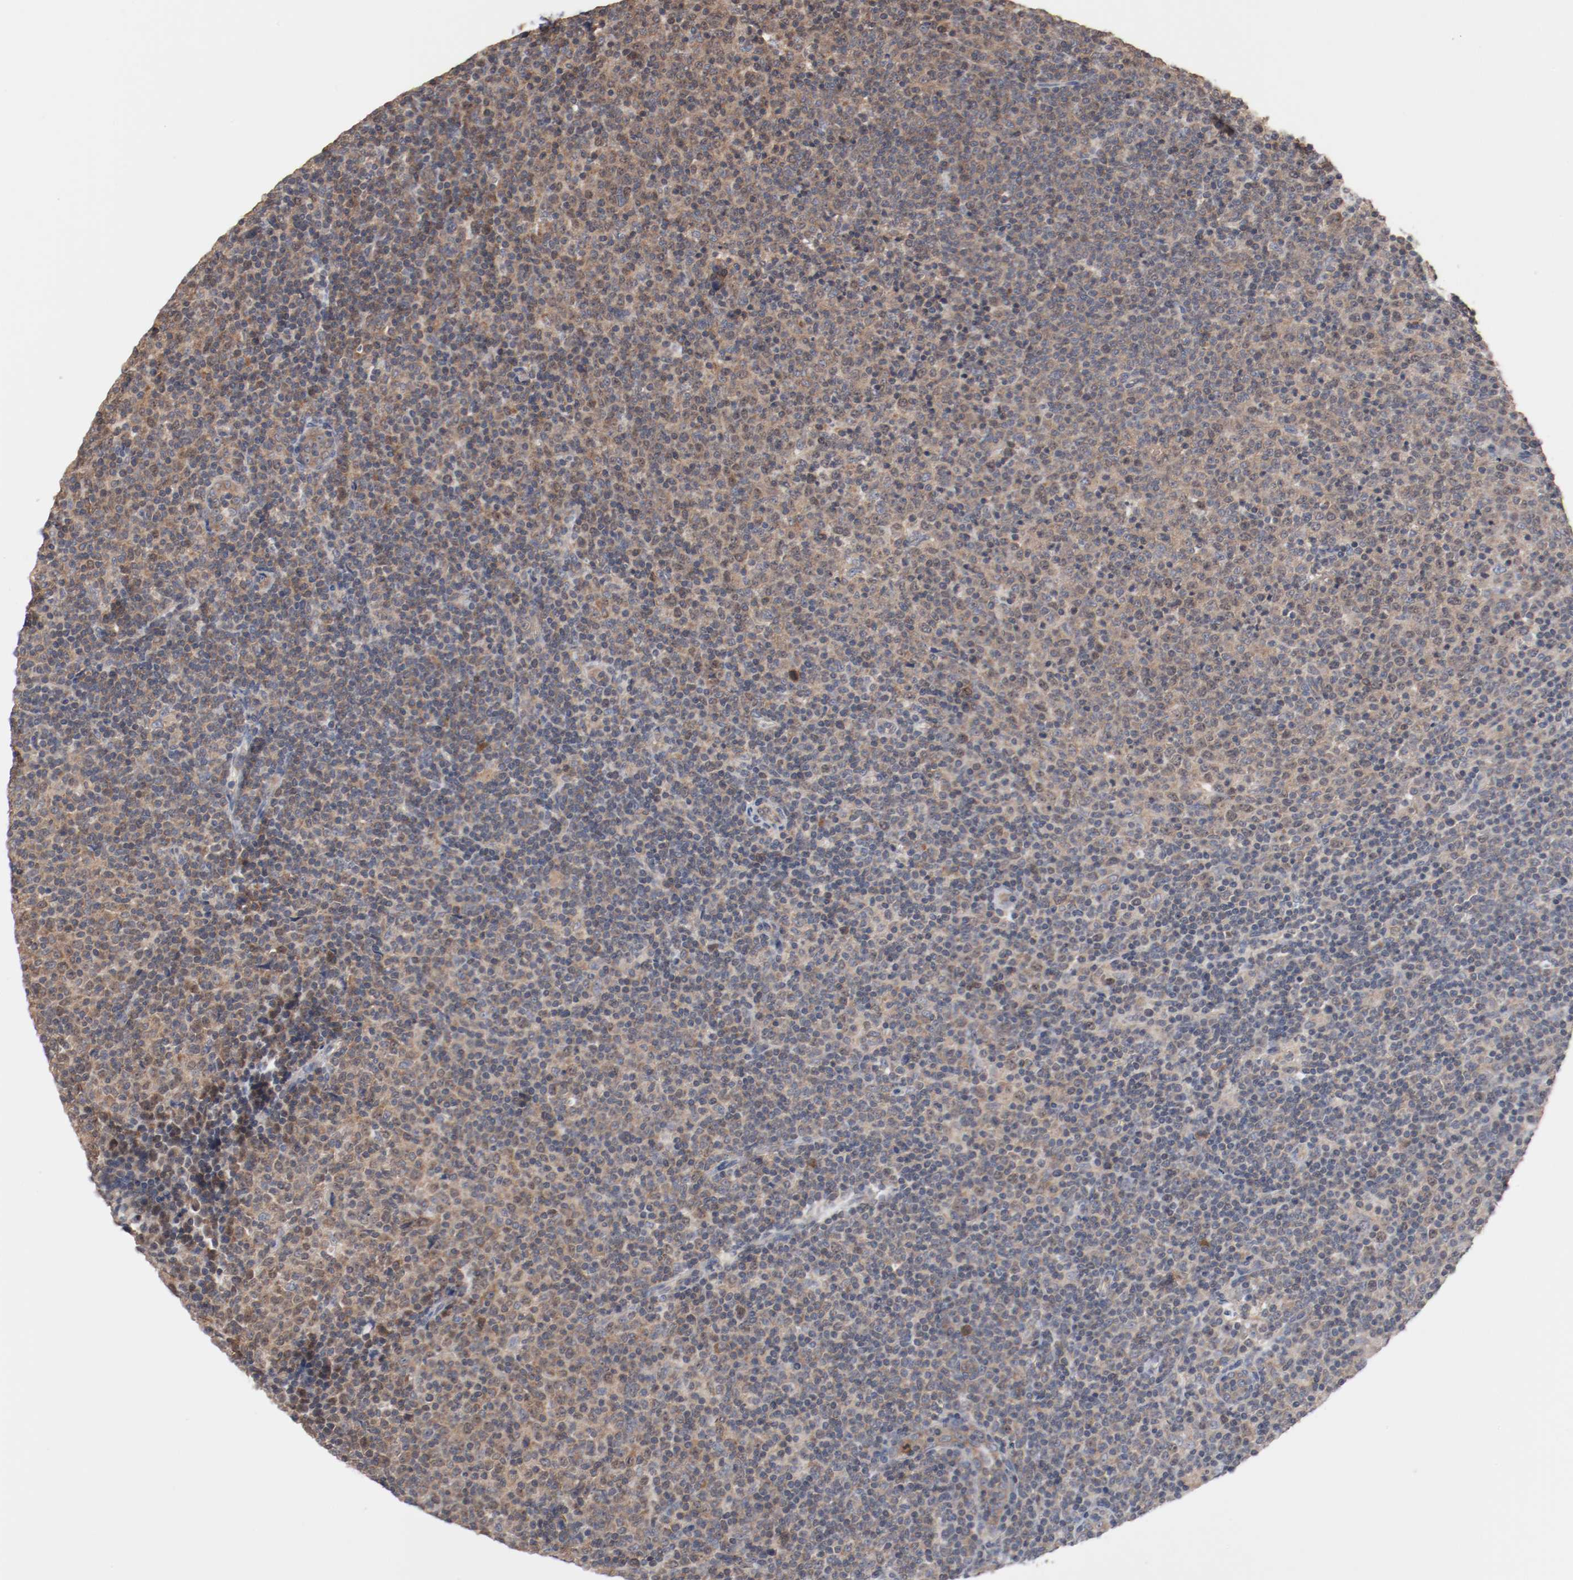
{"staining": {"intensity": "weak", "quantity": ">75%", "location": "cytoplasmic/membranous"}, "tissue": "lymphoma", "cell_type": "Tumor cells", "image_type": "cancer", "snomed": [{"axis": "morphology", "description": "Malignant lymphoma, non-Hodgkin's type, Low grade"}, {"axis": "topography", "description": "Lymph node"}], "caption": "Immunohistochemistry (IHC) staining of malignant lymphoma, non-Hodgkin's type (low-grade), which displays low levels of weak cytoplasmic/membranous staining in approximately >75% of tumor cells indicating weak cytoplasmic/membranous protein expression. The staining was performed using DAB (3,3'-diaminobenzidine) (brown) for protein detection and nuclei were counterstained in hematoxylin (blue).", "gene": "RNASE11", "patient": {"sex": "male", "age": 70}}